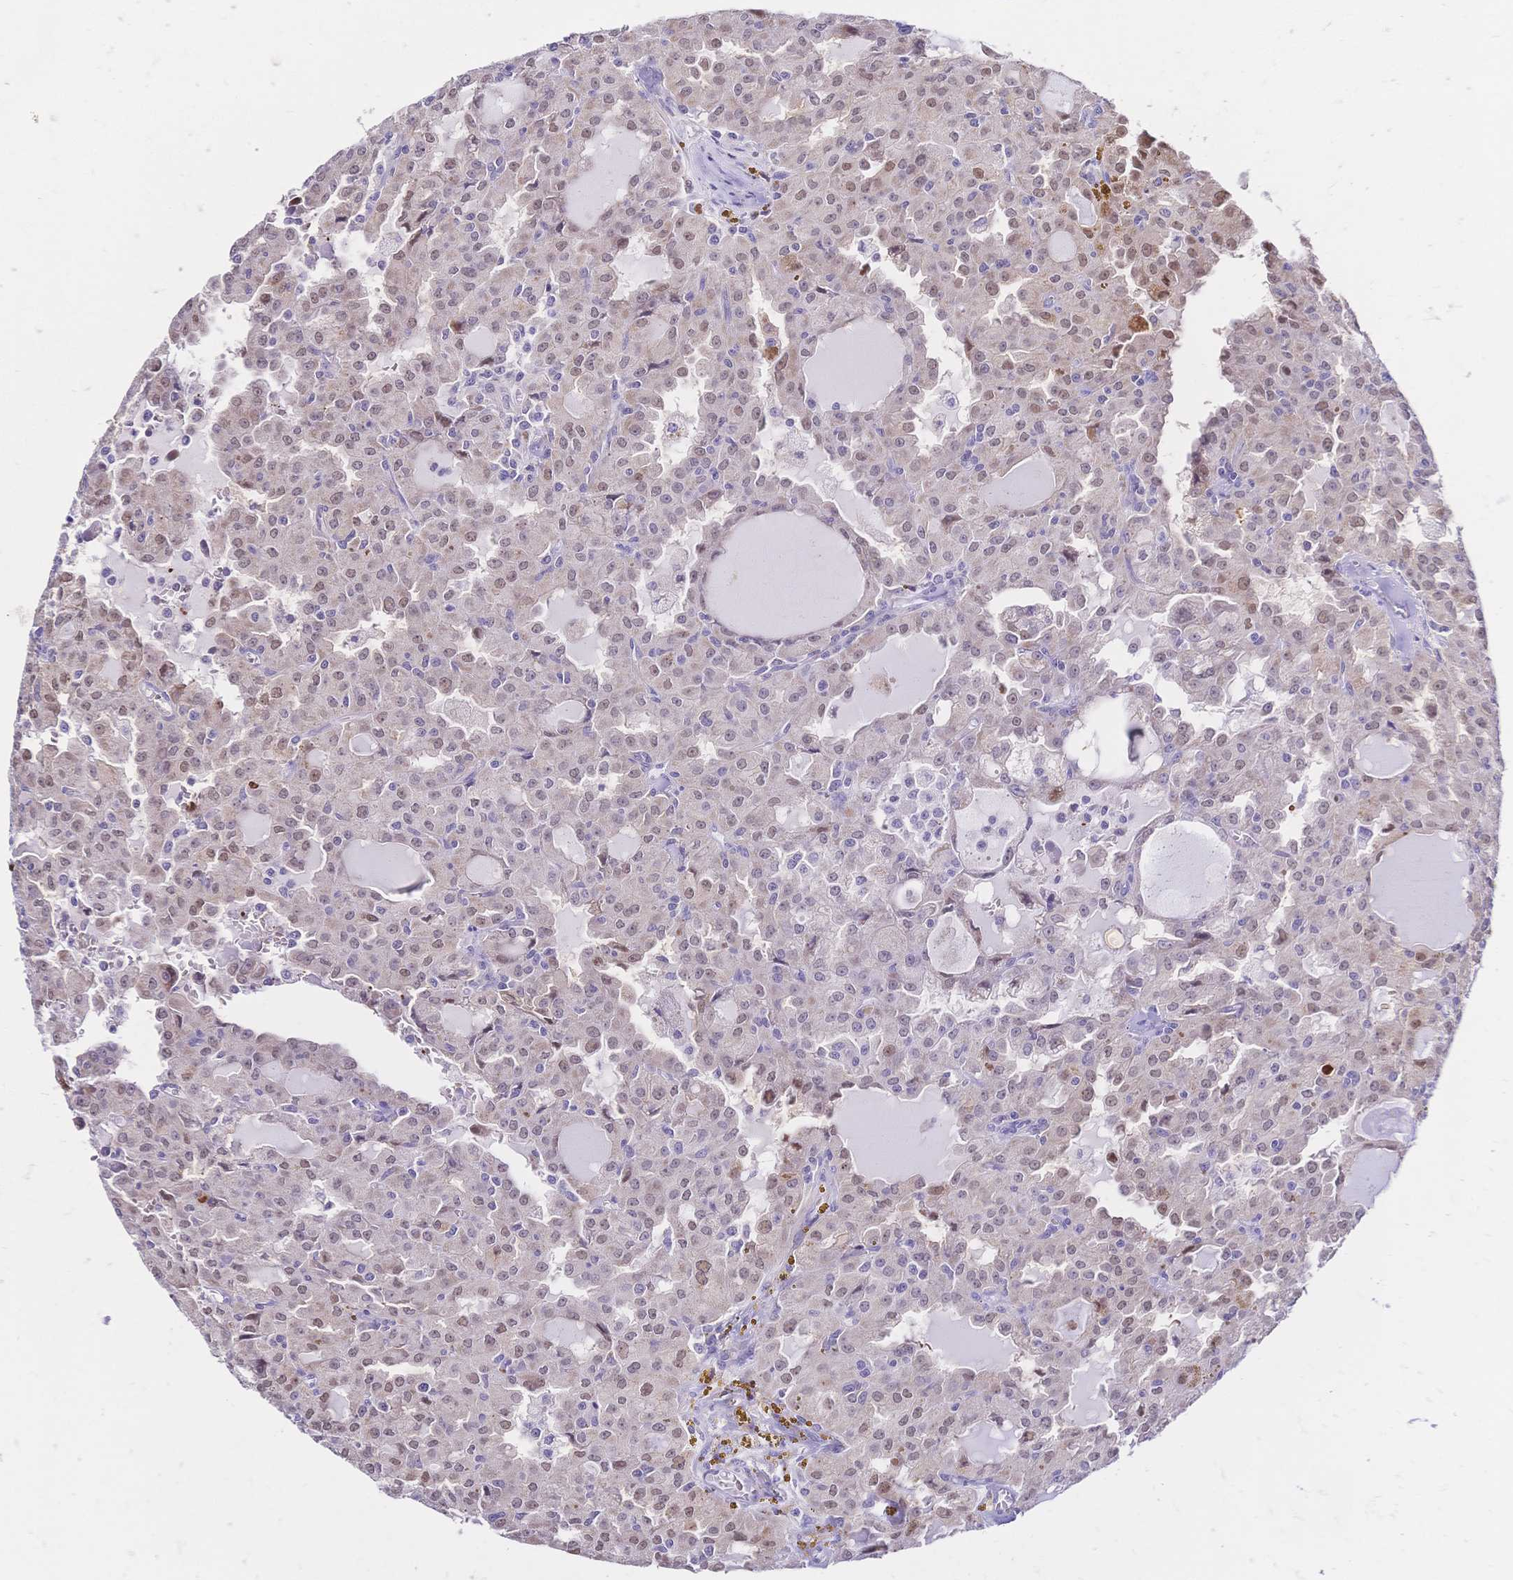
{"staining": {"intensity": "weak", "quantity": "25%-75%", "location": "nuclear"}, "tissue": "head and neck cancer", "cell_type": "Tumor cells", "image_type": "cancer", "snomed": [{"axis": "morphology", "description": "Adenocarcinoma, NOS"}, {"axis": "topography", "description": "Head-Neck"}], "caption": "Head and neck adenocarcinoma stained with a protein marker exhibits weak staining in tumor cells.", "gene": "CLEC18B", "patient": {"sex": "male", "age": 64}}